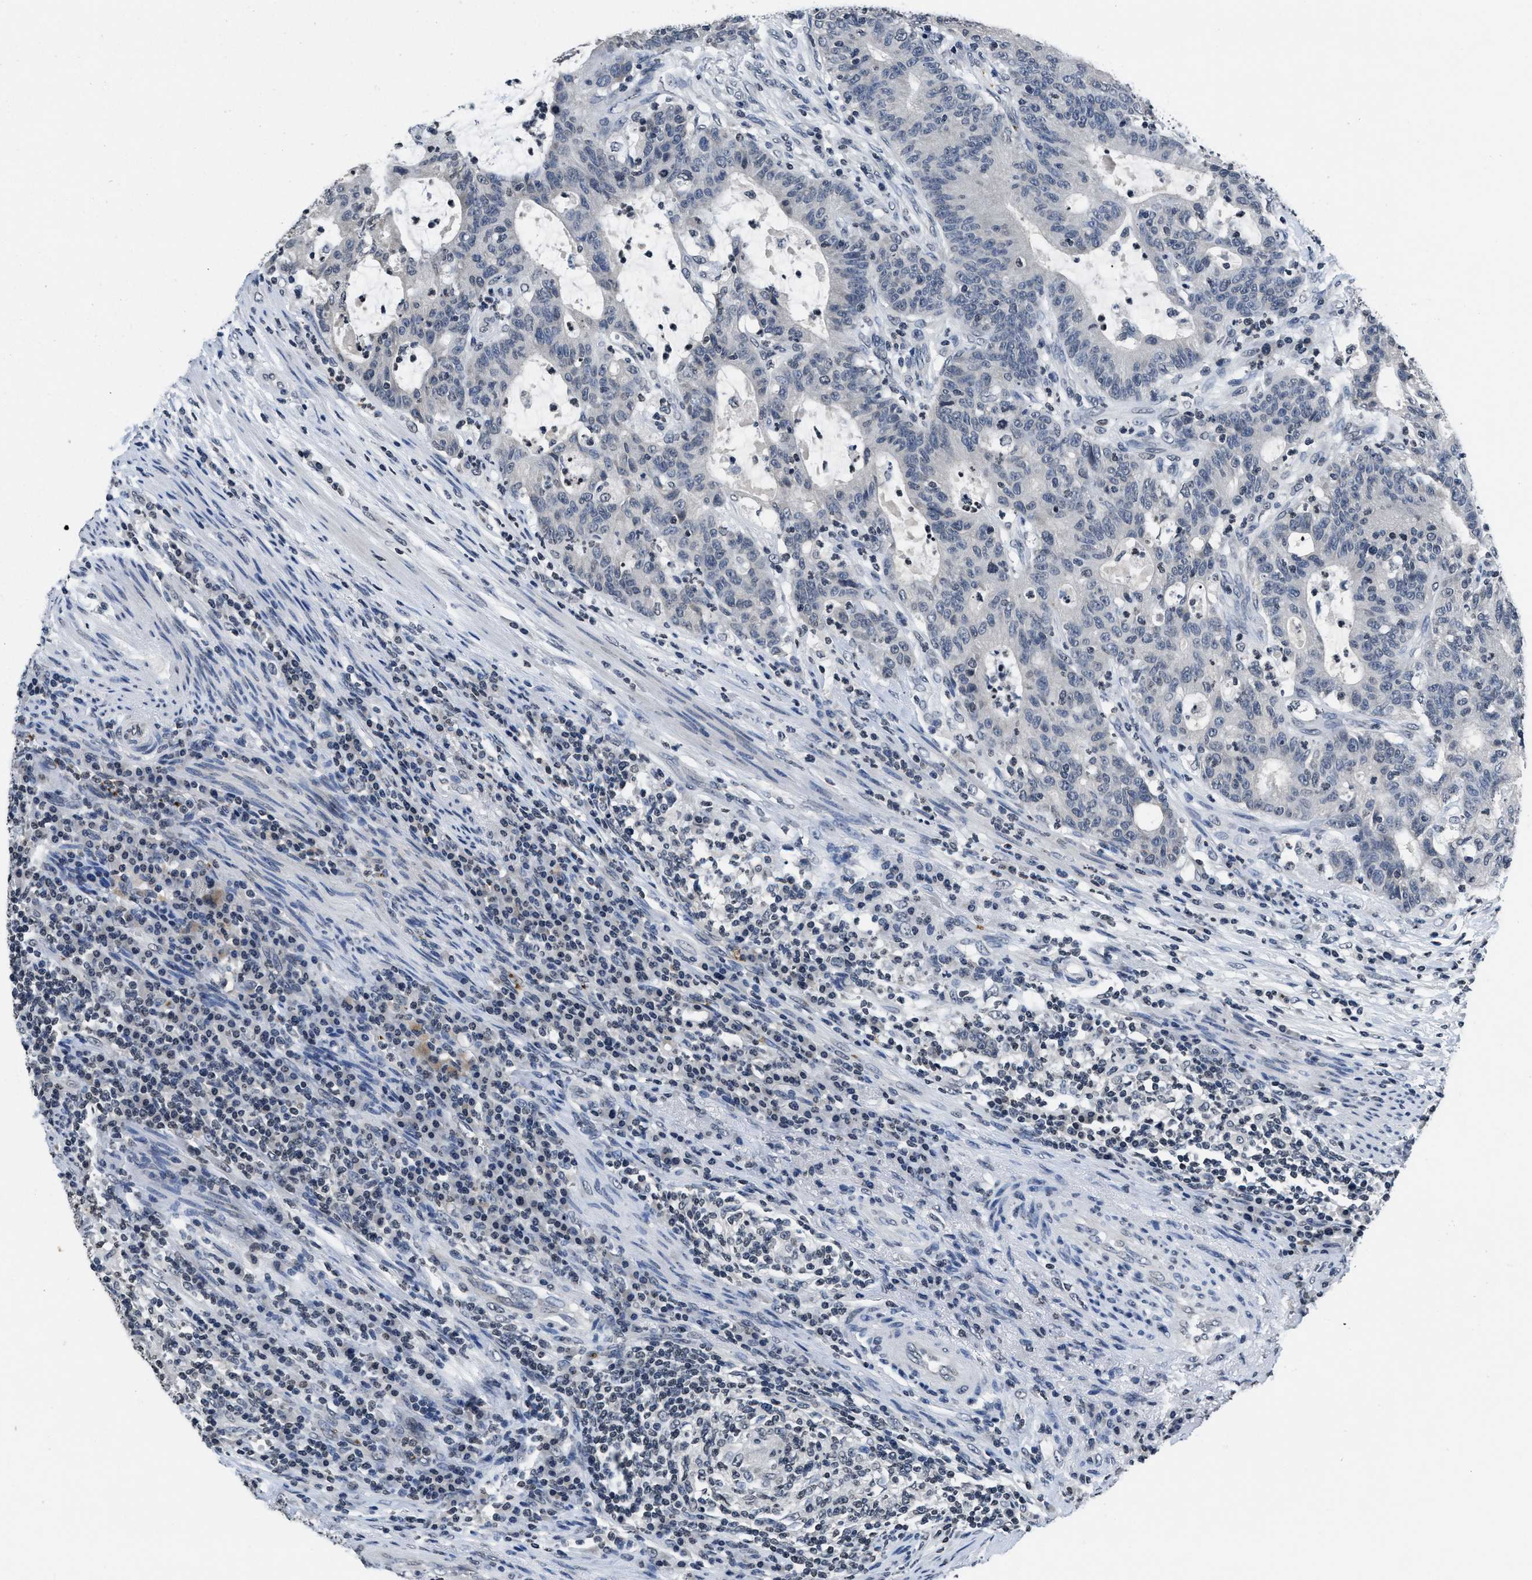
{"staining": {"intensity": "negative", "quantity": "none", "location": "none"}, "tissue": "colorectal cancer", "cell_type": "Tumor cells", "image_type": "cancer", "snomed": [{"axis": "morphology", "description": "Normal tissue, NOS"}, {"axis": "morphology", "description": "Adenocarcinoma, NOS"}, {"axis": "topography", "description": "Colon"}], "caption": "Immunohistochemistry (IHC) photomicrograph of neoplastic tissue: colorectal cancer (adenocarcinoma) stained with DAB exhibits no significant protein positivity in tumor cells.", "gene": "ITGA2B", "patient": {"sex": "female", "age": 75}}